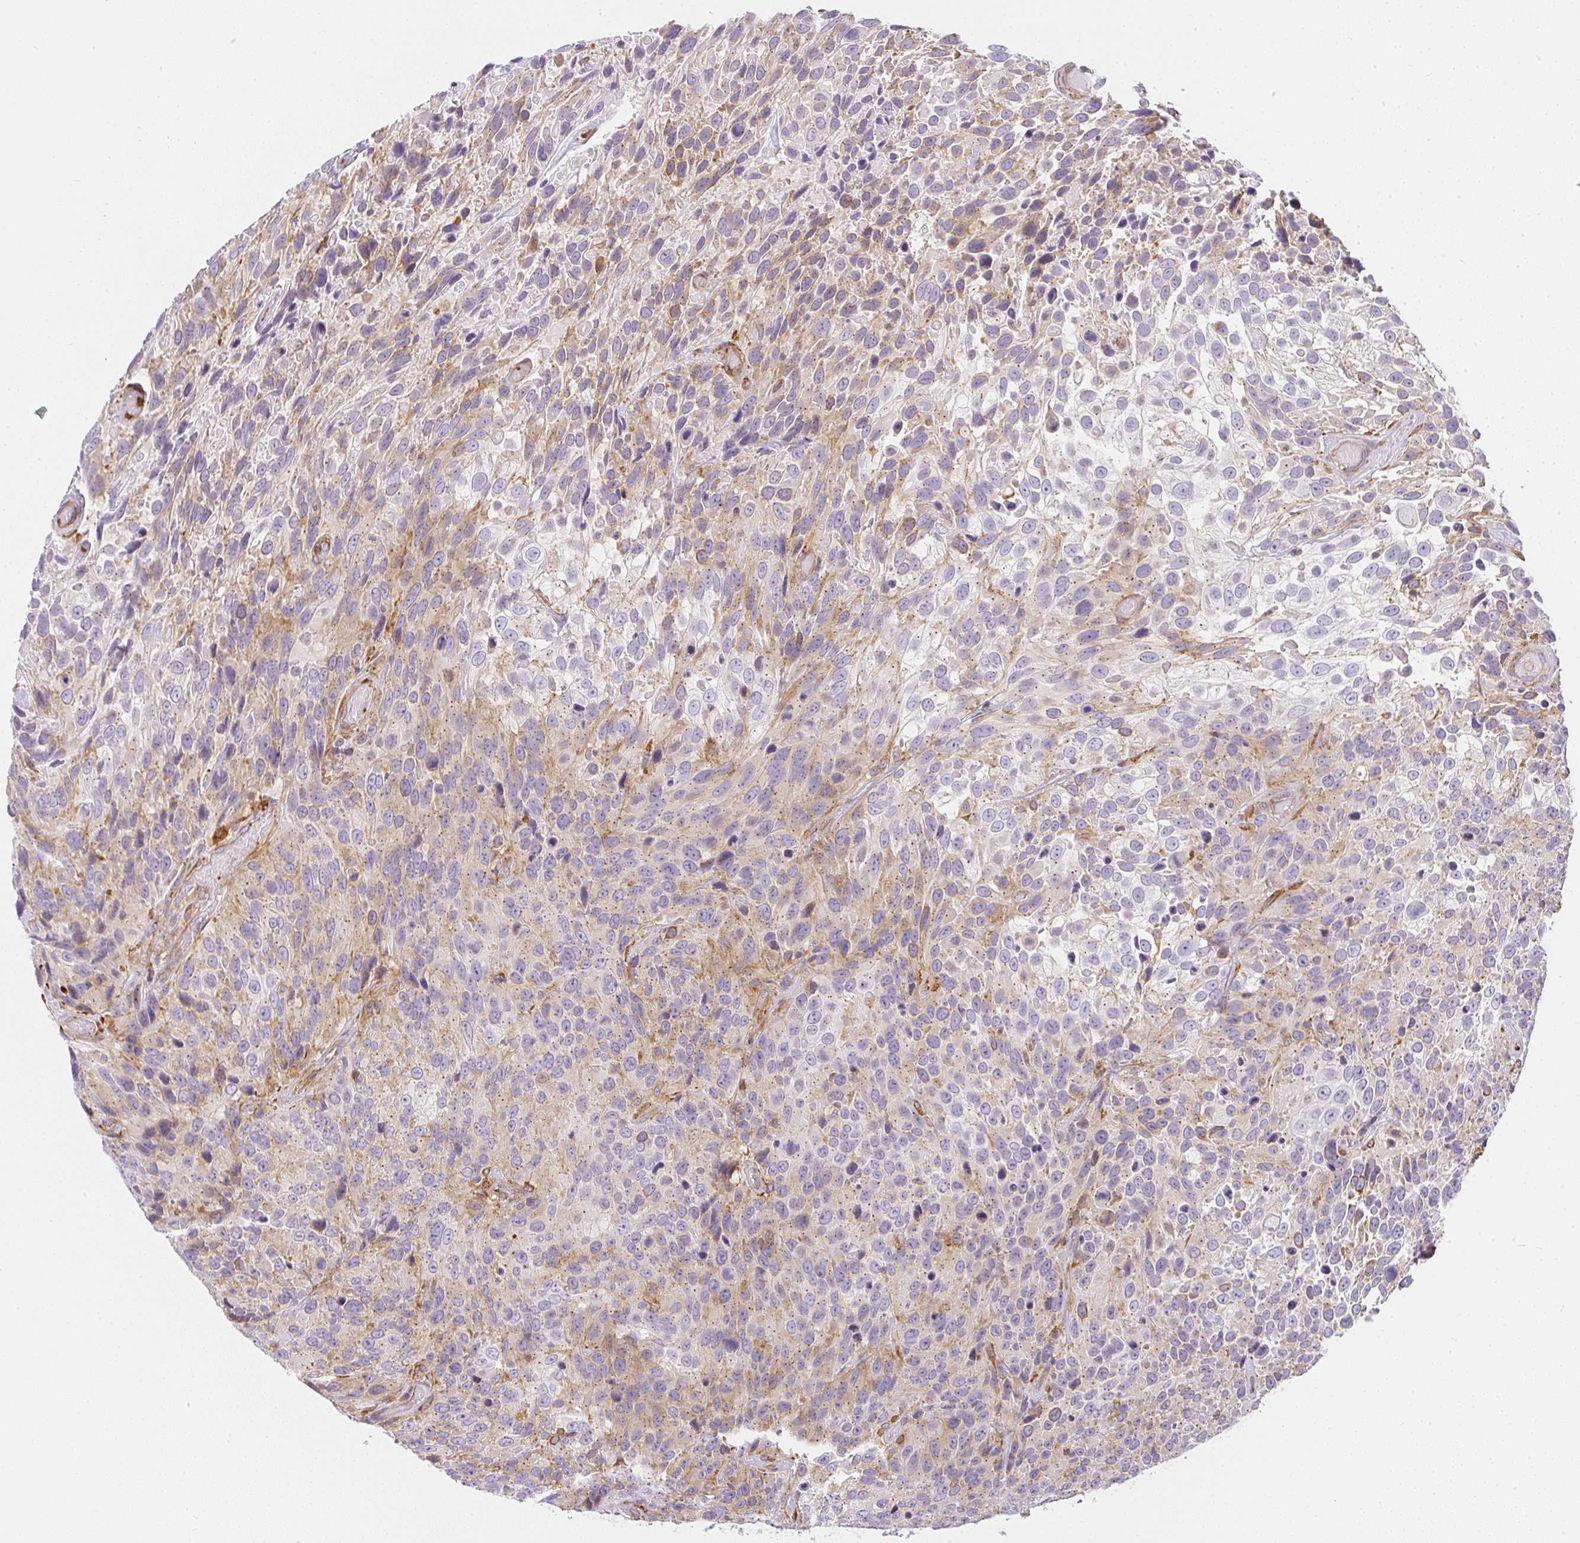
{"staining": {"intensity": "weak", "quantity": "25%-75%", "location": "cytoplasmic/membranous"}, "tissue": "urothelial cancer", "cell_type": "Tumor cells", "image_type": "cancer", "snomed": [{"axis": "morphology", "description": "Urothelial carcinoma, High grade"}, {"axis": "topography", "description": "Urinary bladder"}], "caption": "Immunohistochemistry image of urothelial cancer stained for a protein (brown), which shows low levels of weak cytoplasmic/membranous positivity in approximately 25%-75% of tumor cells.", "gene": "SULF1", "patient": {"sex": "female", "age": 70}}